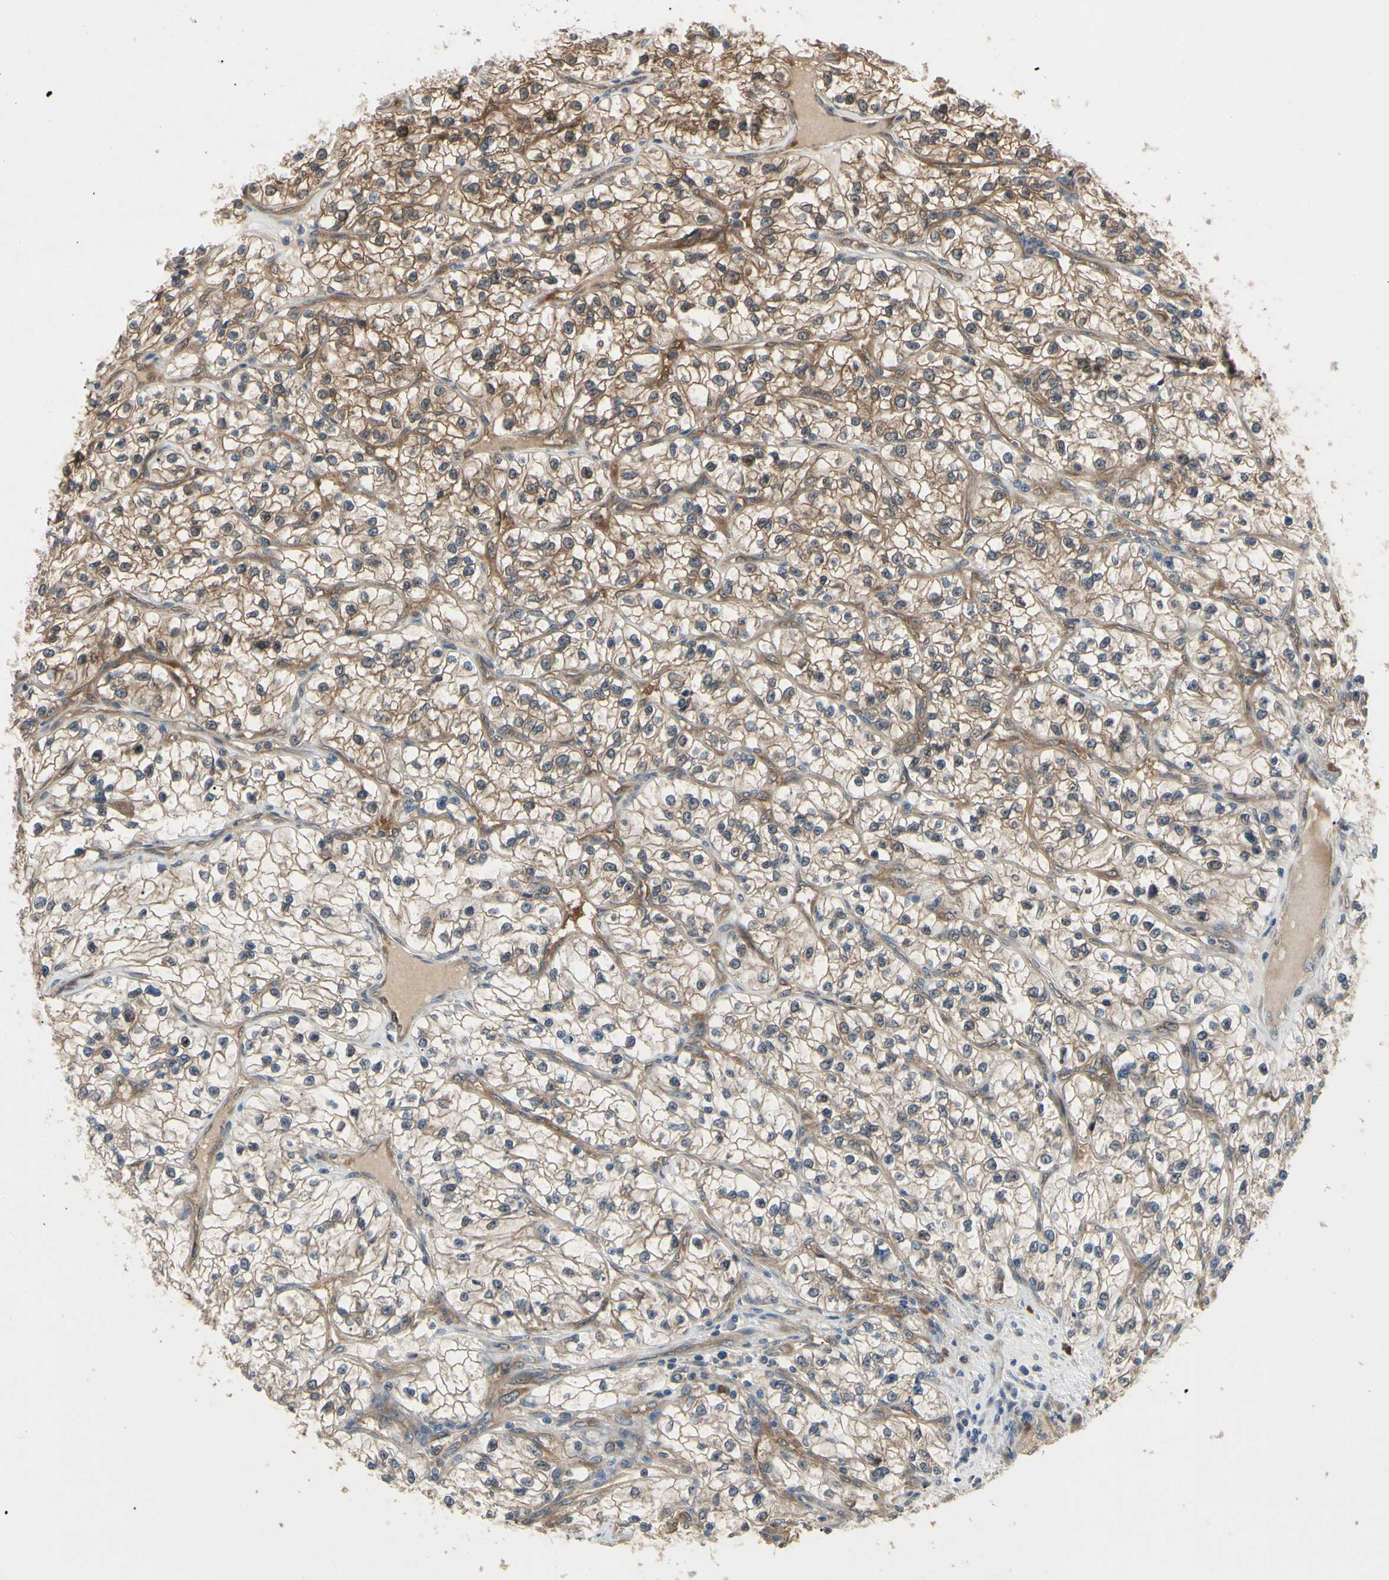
{"staining": {"intensity": "moderate", "quantity": ">75%", "location": "cytoplasmic/membranous"}, "tissue": "renal cancer", "cell_type": "Tumor cells", "image_type": "cancer", "snomed": [{"axis": "morphology", "description": "Adenocarcinoma, NOS"}, {"axis": "topography", "description": "Kidney"}], "caption": "Tumor cells show medium levels of moderate cytoplasmic/membranous staining in about >75% of cells in renal cancer. (Brightfield microscopy of DAB IHC at high magnification).", "gene": "NME1-NME2", "patient": {"sex": "female", "age": 57}}